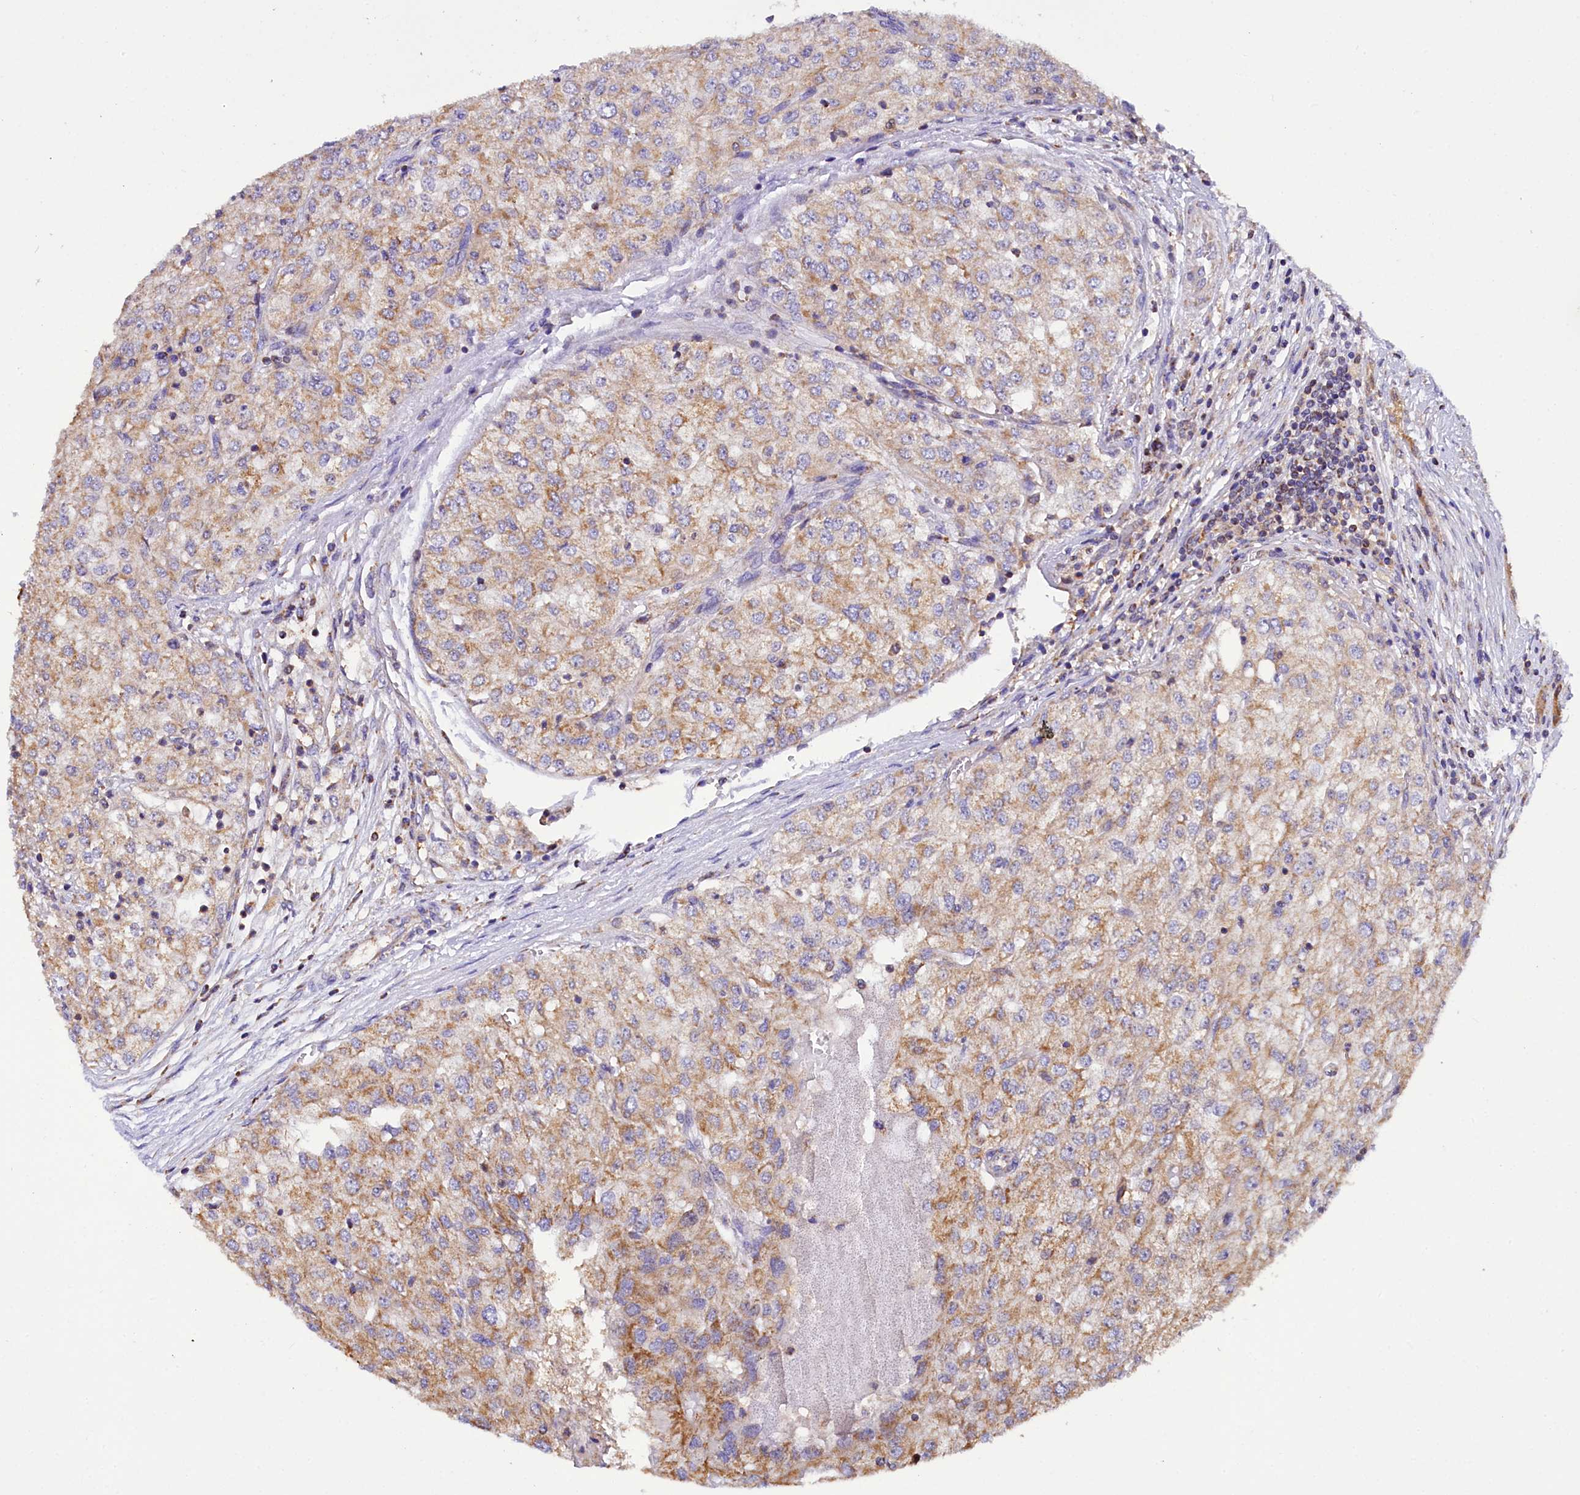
{"staining": {"intensity": "moderate", "quantity": ">75%", "location": "cytoplasmic/membranous"}, "tissue": "renal cancer", "cell_type": "Tumor cells", "image_type": "cancer", "snomed": [{"axis": "morphology", "description": "Adenocarcinoma, NOS"}, {"axis": "topography", "description": "Kidney"}], "caption": "A brown stain labels moderate cytoplasmic/membranous staining of a protein in renal cancer (adenocarcinoma) tumor cells.", "gene": "TASOR2", "patient": {"sex": "female", "age": 54}}